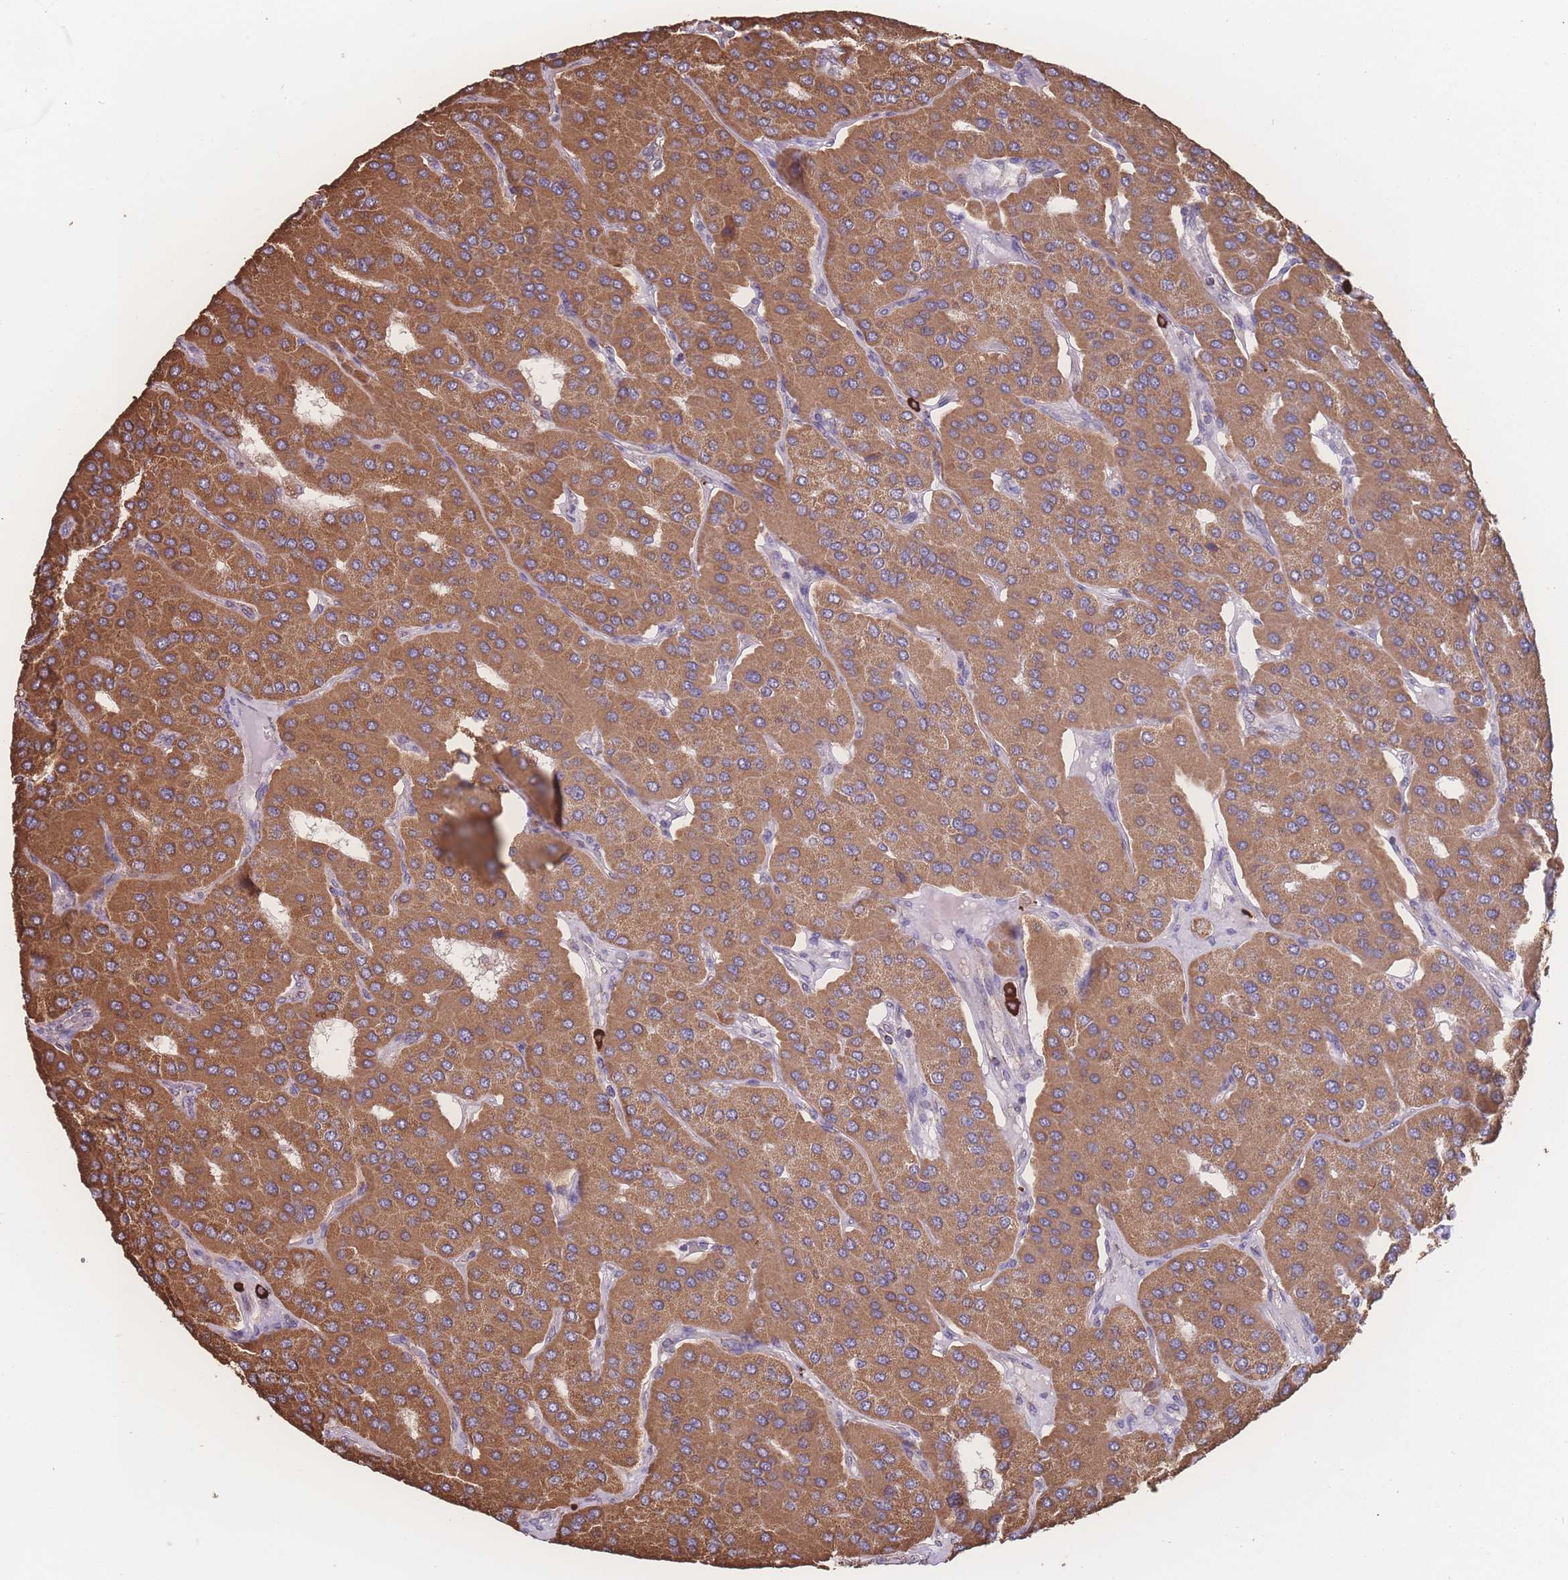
{"staining": {"intensity": "strong", "quantity": ">75%", "location": "cytoplasmic/membranous"}, "tissue": "parathyroid gland", "cell_type": "Glandular cells", "image_type": "normal", "snomed": [{"axis": "morphology", "description": "Normal tissue, NOS"}, {"axis": "morphology", "description": "Adenoma, NOS"}, {"axis": "topography", "description": "Parathyroid gland"}], "caption": "Glandular cells reveal high levels of strong cytoplasmic/membranous staining in approximately >75% of cells in benign parathyroid gland.", "gene": "SGSM3", "patient": {"sex": "female", "age": 86}}